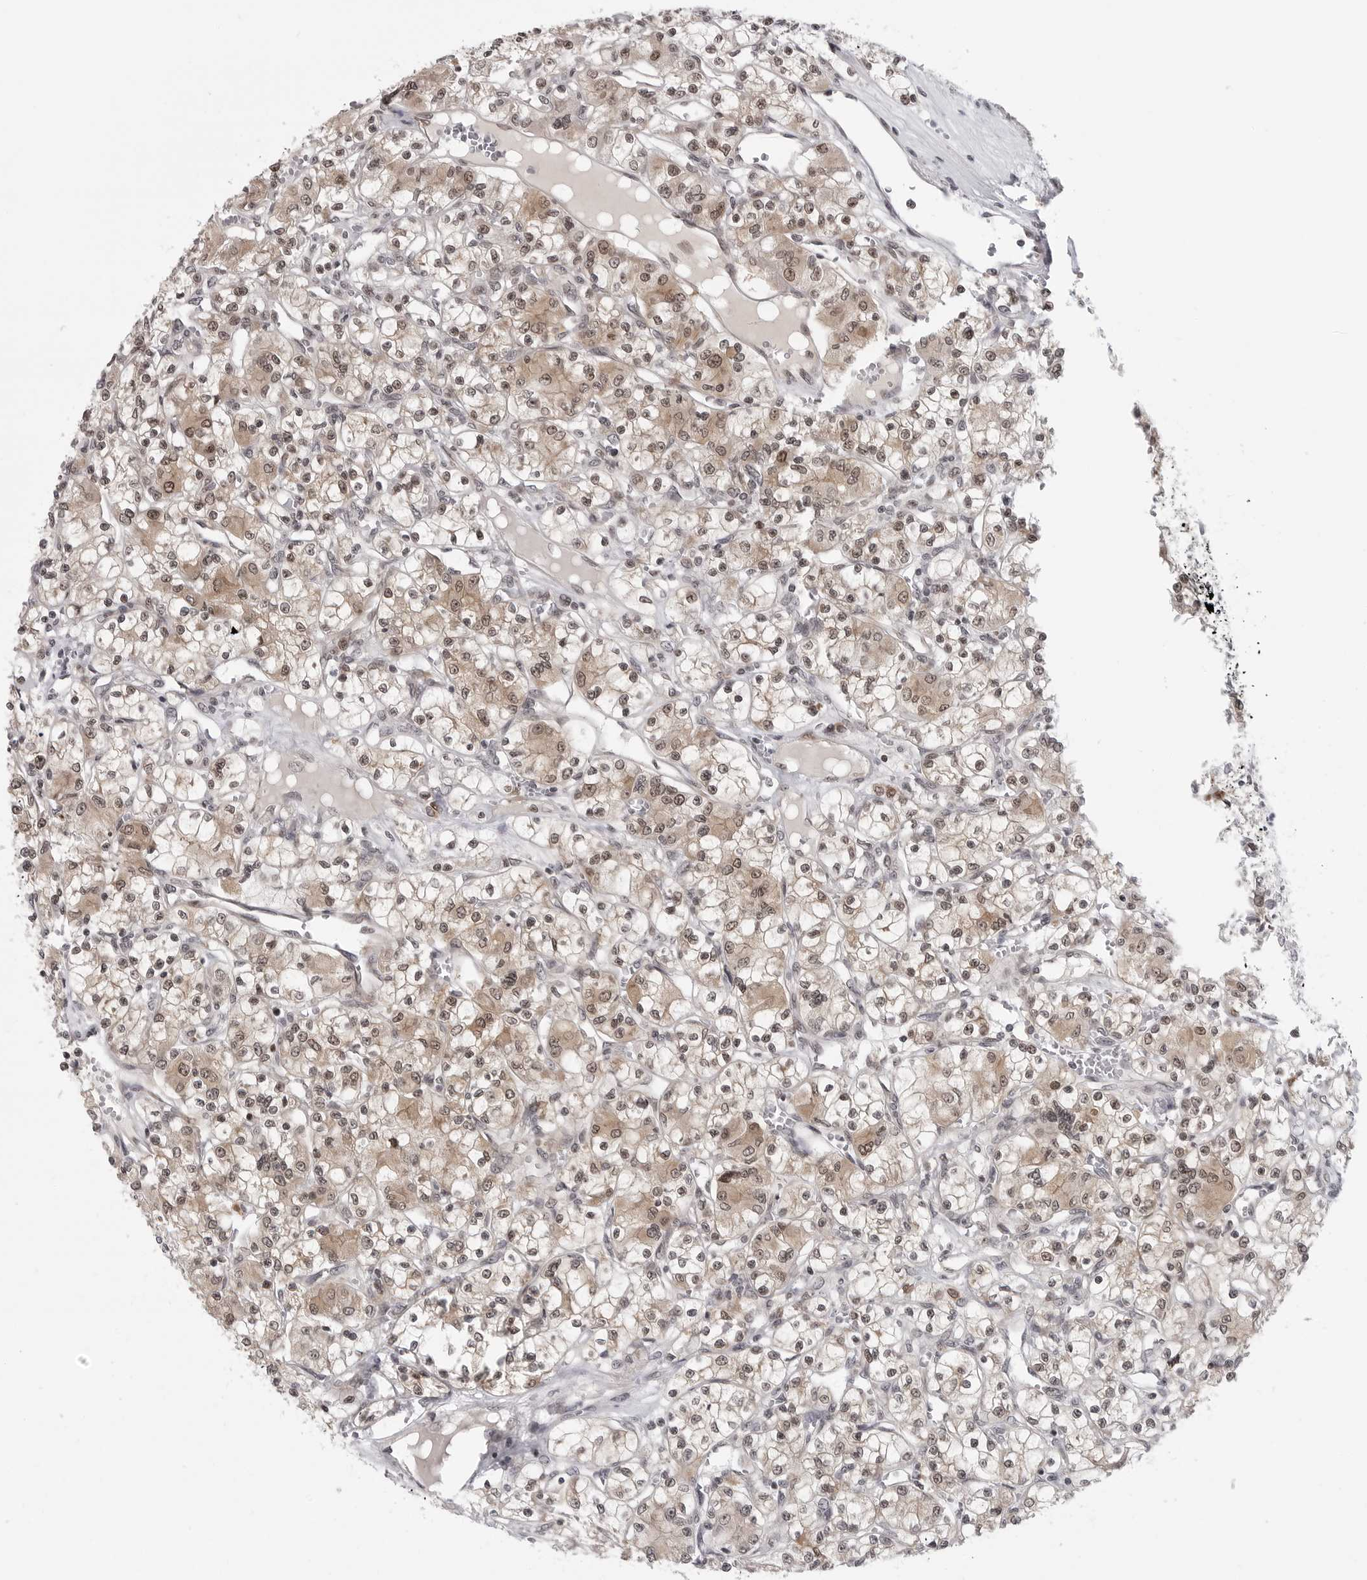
{"staining": {"intensity": "weak", "quantity": "25%-75%", "location": "cytoplasmic/membranous,nuclear"}, "tissue": "renal cancer", "cell_type": "Tumor cells", "image_type": "cancer", "snomed": [{"axis": "morphology", "description": "Adenocarcinoma, NOS"}, {"axis": "topography", "description": "Kidney"}], "caption": "Immunohistochemical staining of renal adenocarcinoma exhibits low levels of weak cytoplasmic/membranous and nuclear protein expression in about 25%-75% of tumor cells. (DAB (3,3'-diaminobenzidine) IHC, brown staining for protein, blue staining for nuclei).", "gene": "PRDM10", "patient": {"sex": "female", "age": 59}}